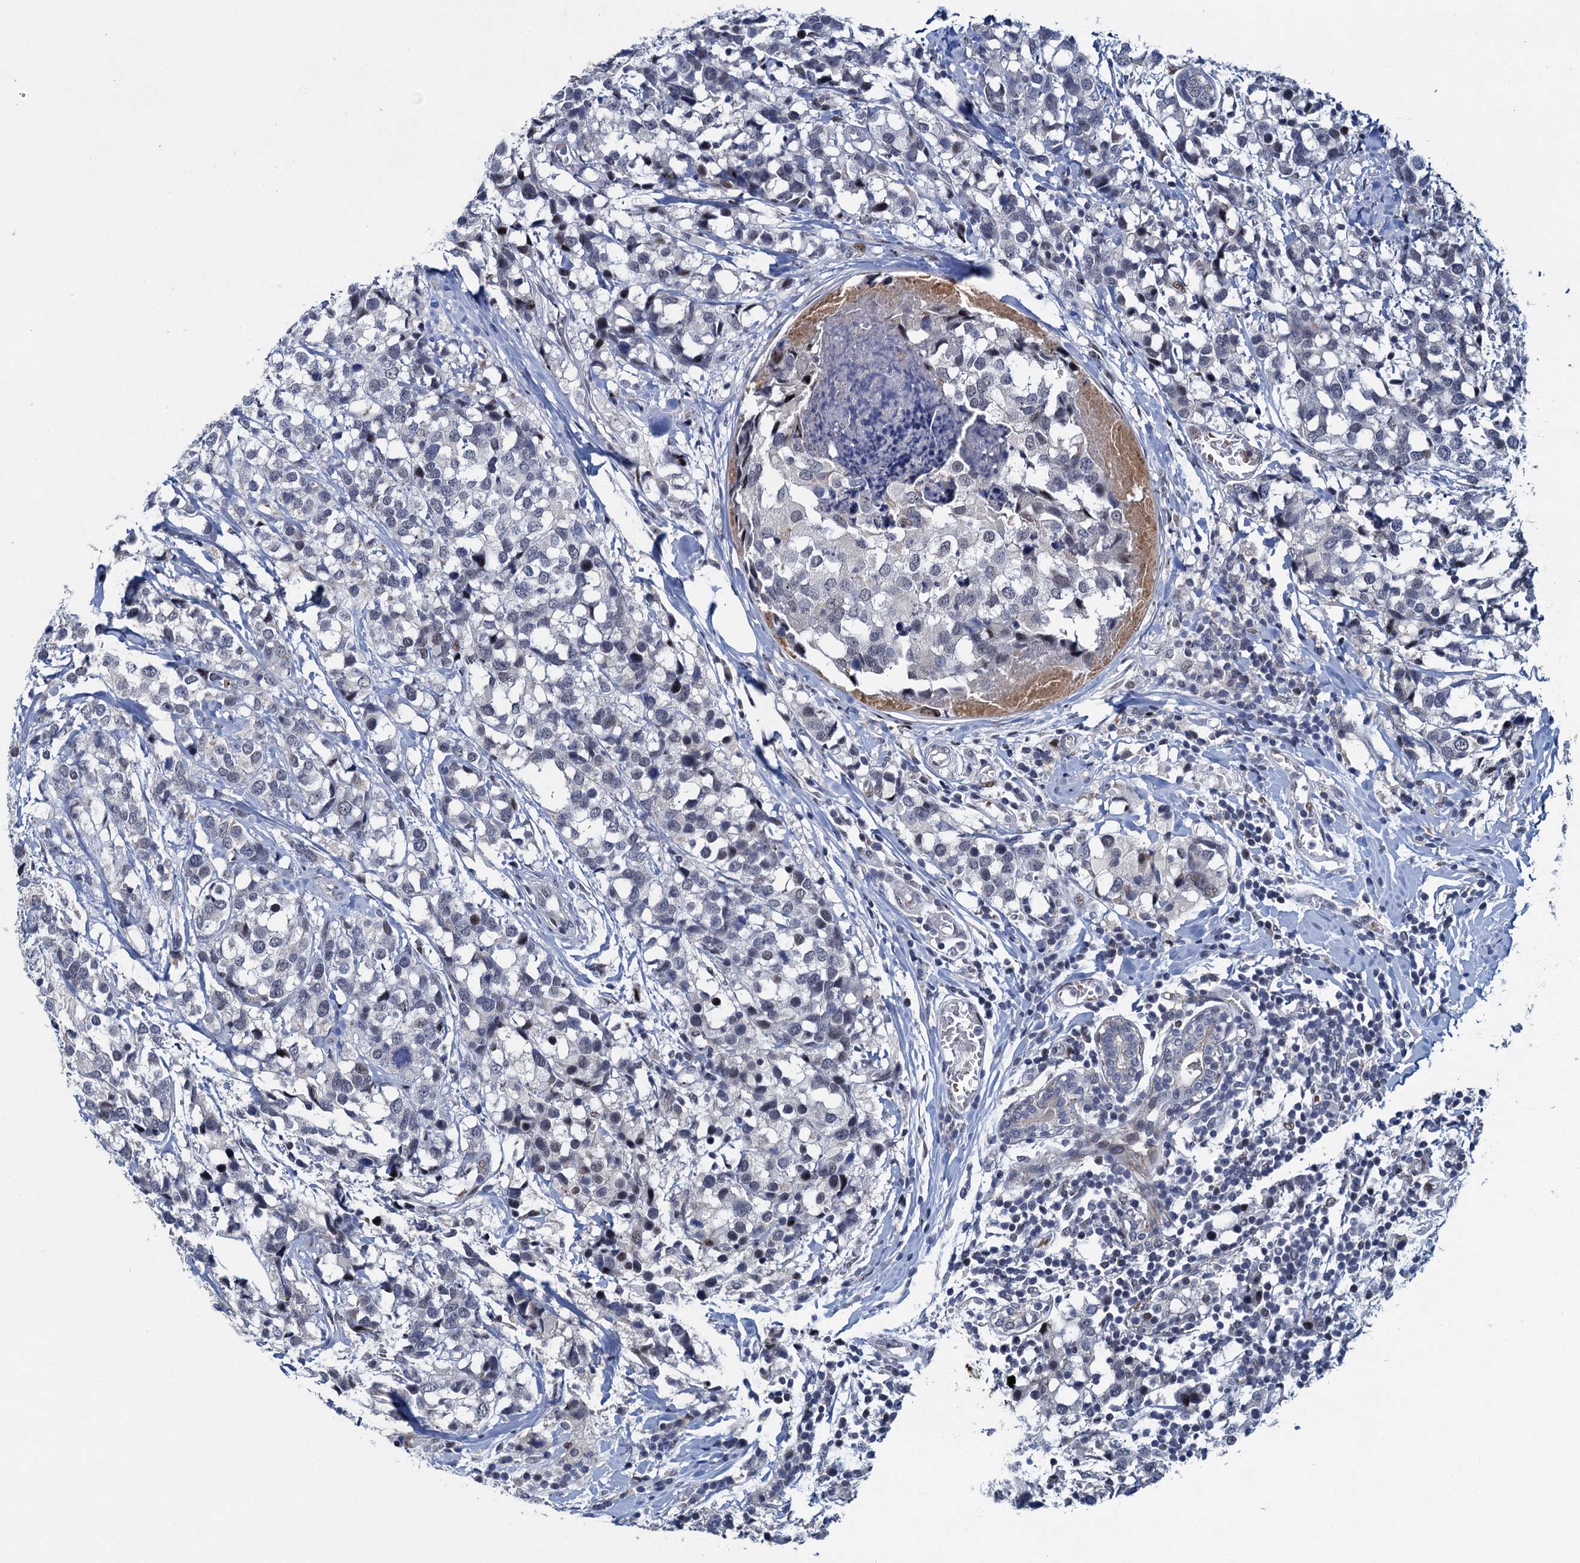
{"staining": {"intensity": "negative", "quantity": "none", "location": "none"}, "tissue": "breast cancer", "cell_type": "Tumor cells", "image_type": "cancer", "snomed": [{"axis": "morphology", "description": "Lobular carcinoma"}, {"axis": "topography", "description": "Breast"}], "caption": "Tumor cells are negative for protein expression in human lobular carcinoma (breast). The staining was performed using DAB to visualize the protein expression in brown, while the nuclei were stained in blue with hematoxylin (Magnification: 20x).", "gene": "ATOSA", "patient": {"sex": "female", "age": 59}}